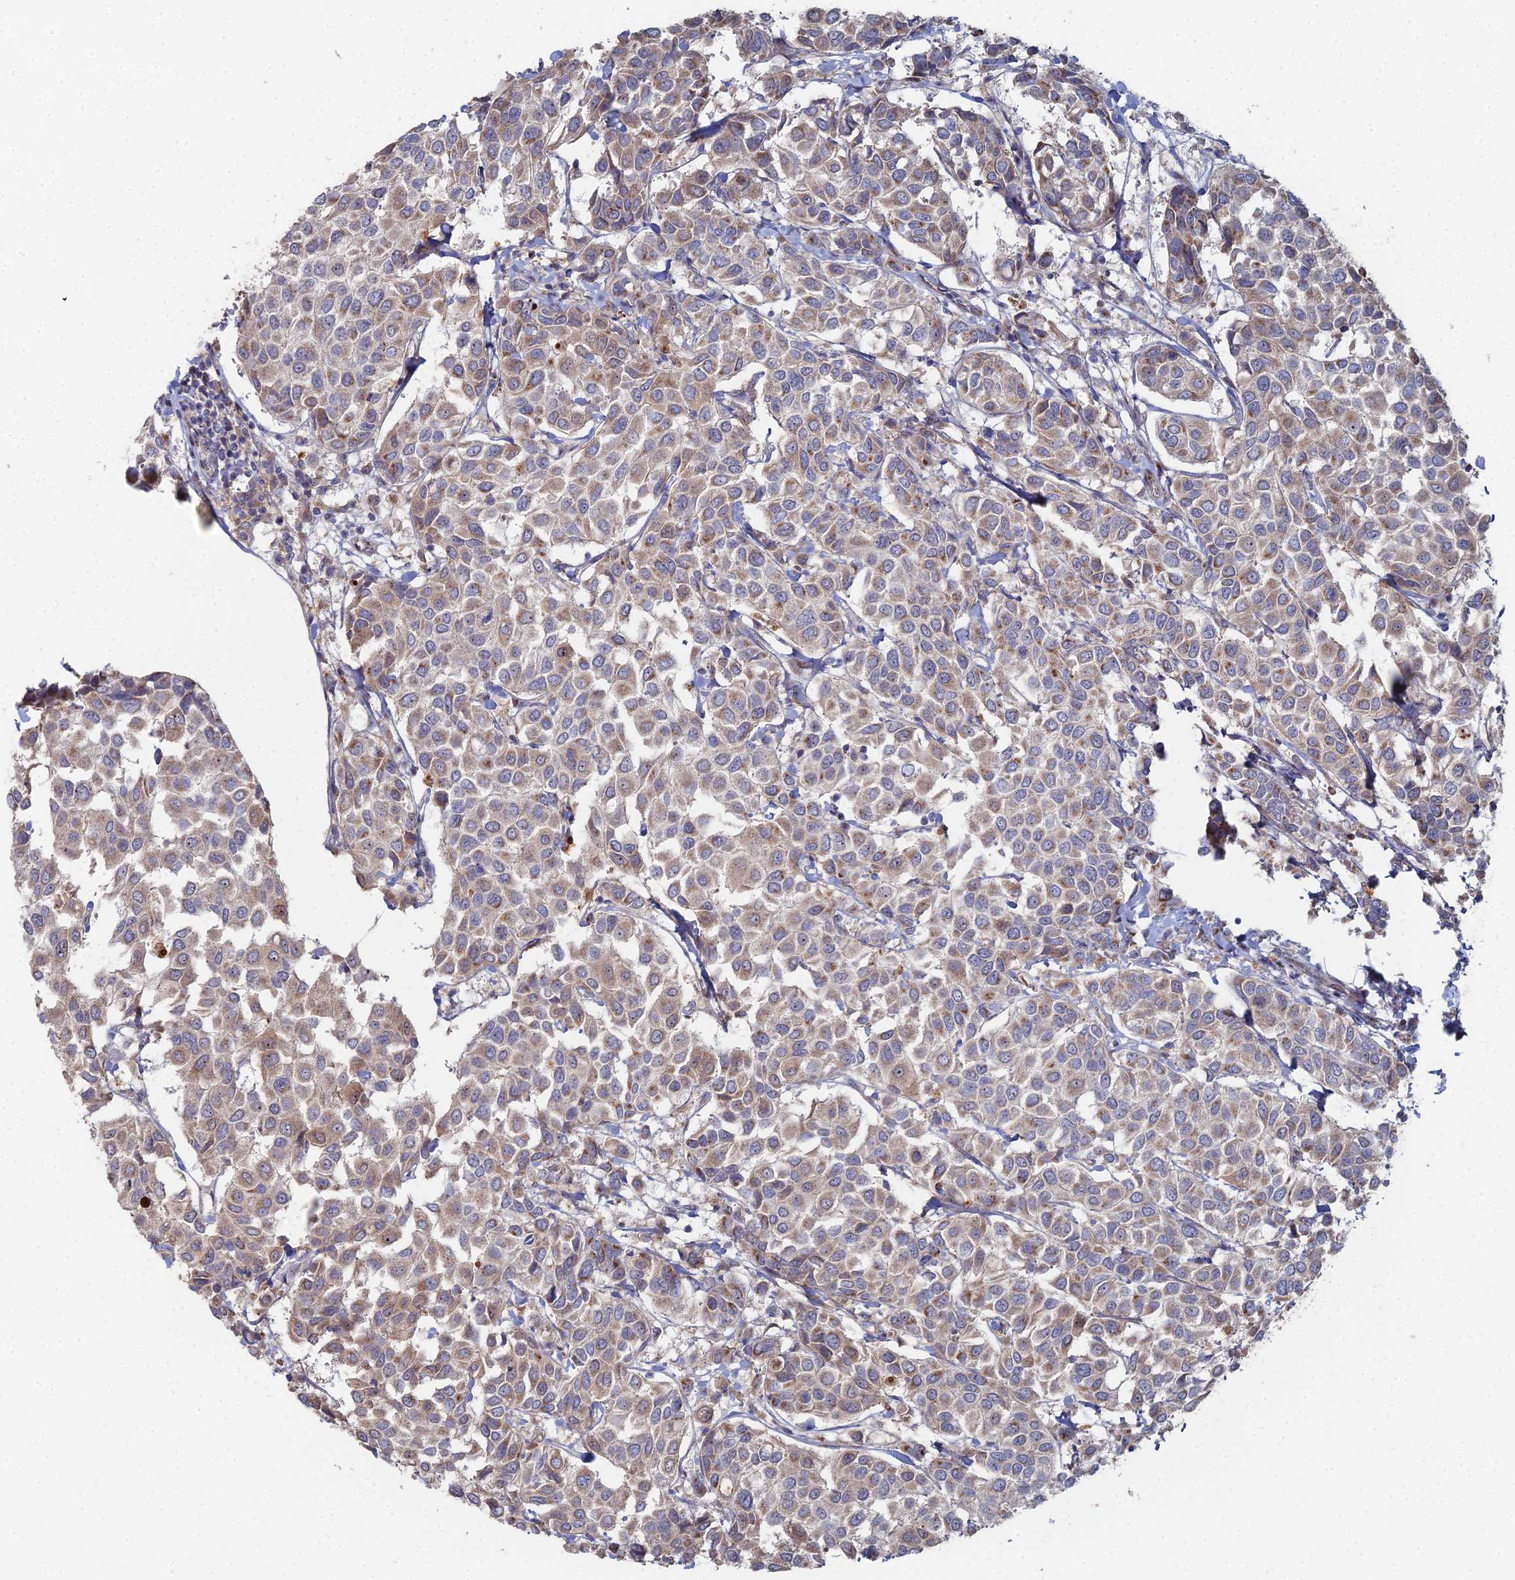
{"staining": {"intensity": "moderate", "quantity": ">75%", "location": "cytoplasmic/membranous"}, "tissue": "breast cancer", "cell_type": "Tumor cells", "image_type": "cancer", "snomed": [{"axis": "morphology", "description": "Duct carcinoma"}, {"axis": "topography", "description": "Breast"}], "caption": "Protein staining shows moderate cytoplasmic/membranous expression in approximately >75% of tumor cells in infiltrating ductal carcinoma (breast). (DAB IHC, brown staining for protein, blue staining for nuclei).", "gene": "SGMS1", "patient": {"sex": "female", "age": 55}}